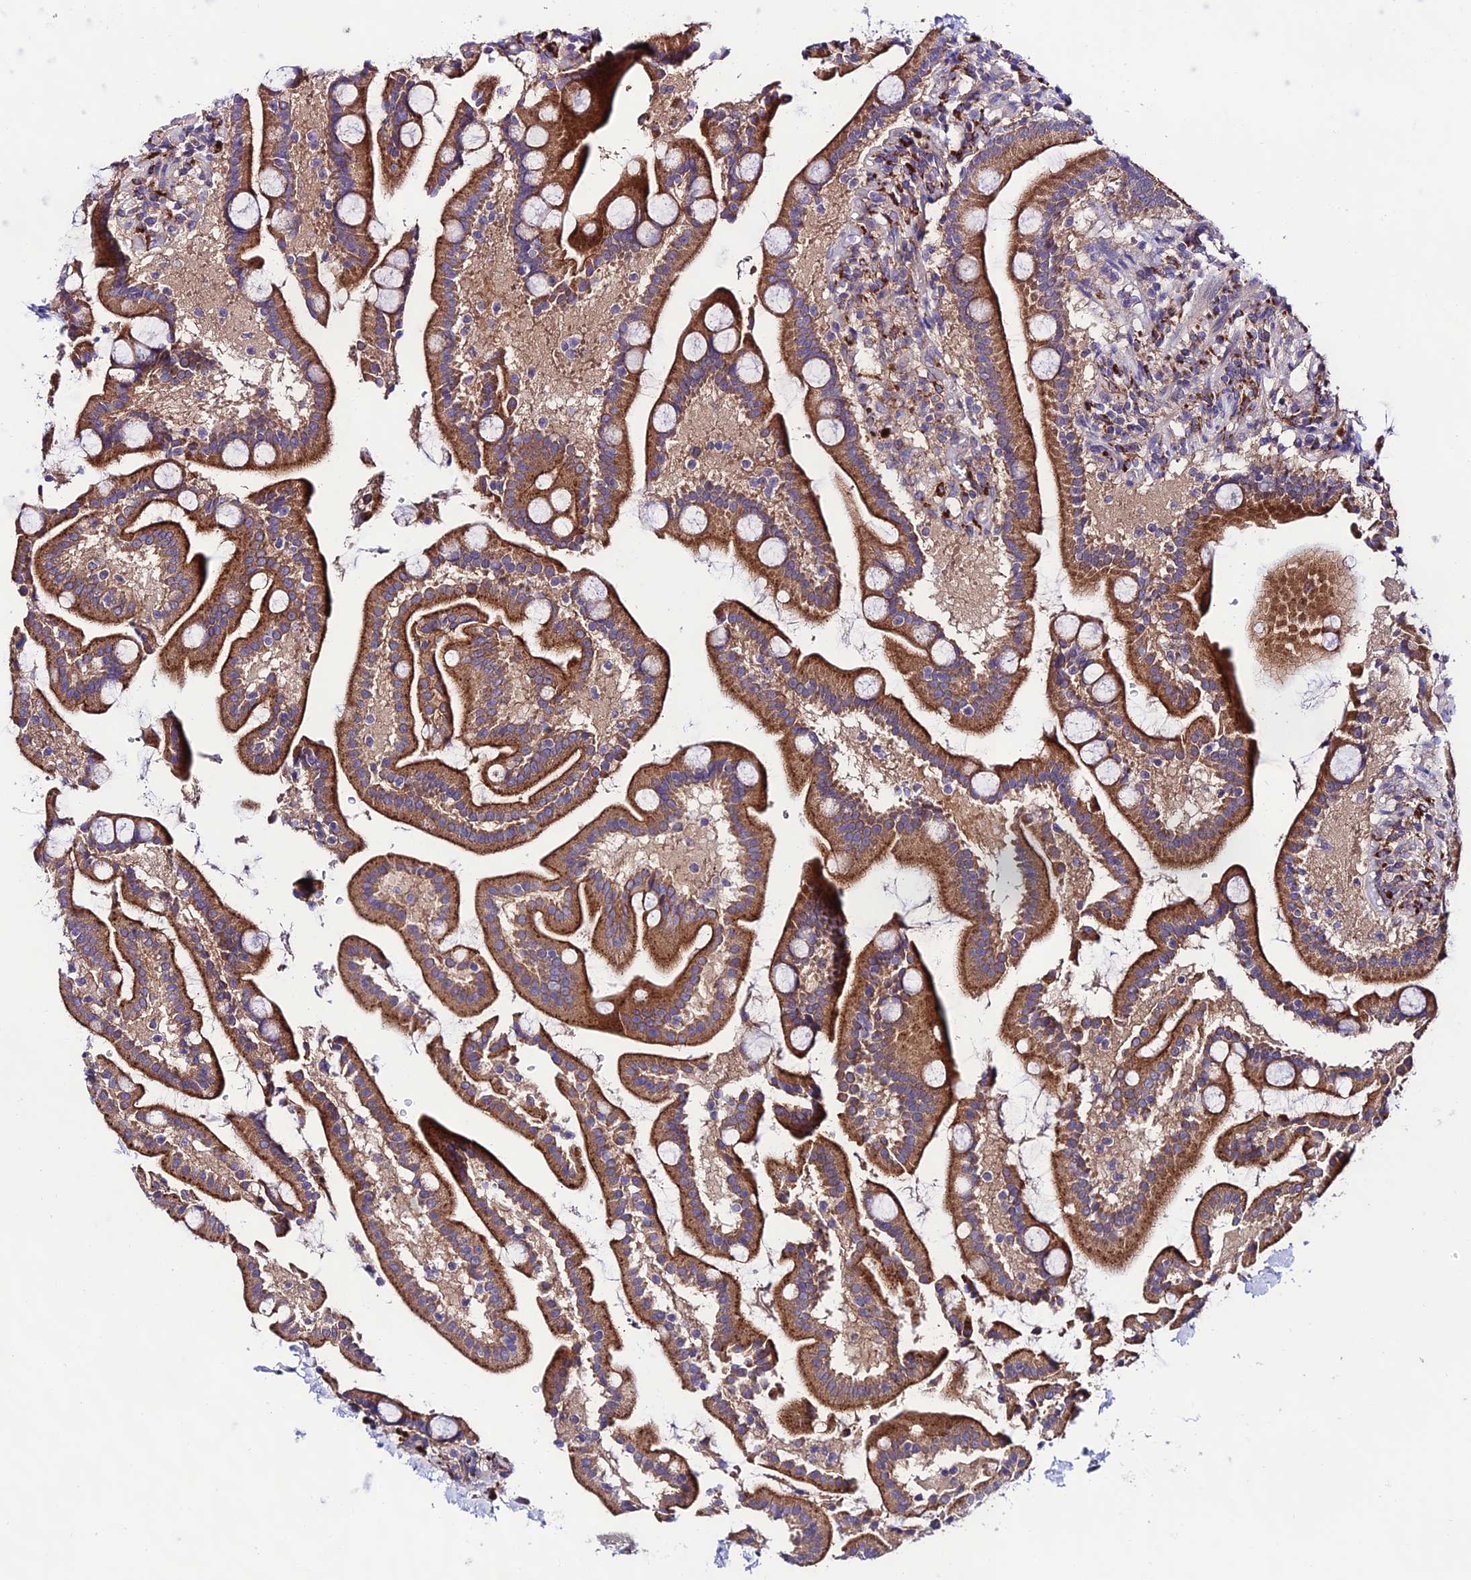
{"staining": {"intensity": "strong", "quantity": ">75%", "location": "cytoplasmic/membranous"}, "tissue": "duodenum", "cell_type": "Glandular cells", "image_type": "normal", "snomed": [{"axis": "morphology", "description": "Normal tissue, NOS"}, {"axis": "topography", "description": "Duodenum"}], "caption": "IHC micrograph of unremarkable duodenum stained for a protein (brown), which displays high levels of strong cytoplasmic/membranous positivity in about >75% of glandular cells.", "gene": "LACTB2", "patient": {"sex": "male", "age": 55}}